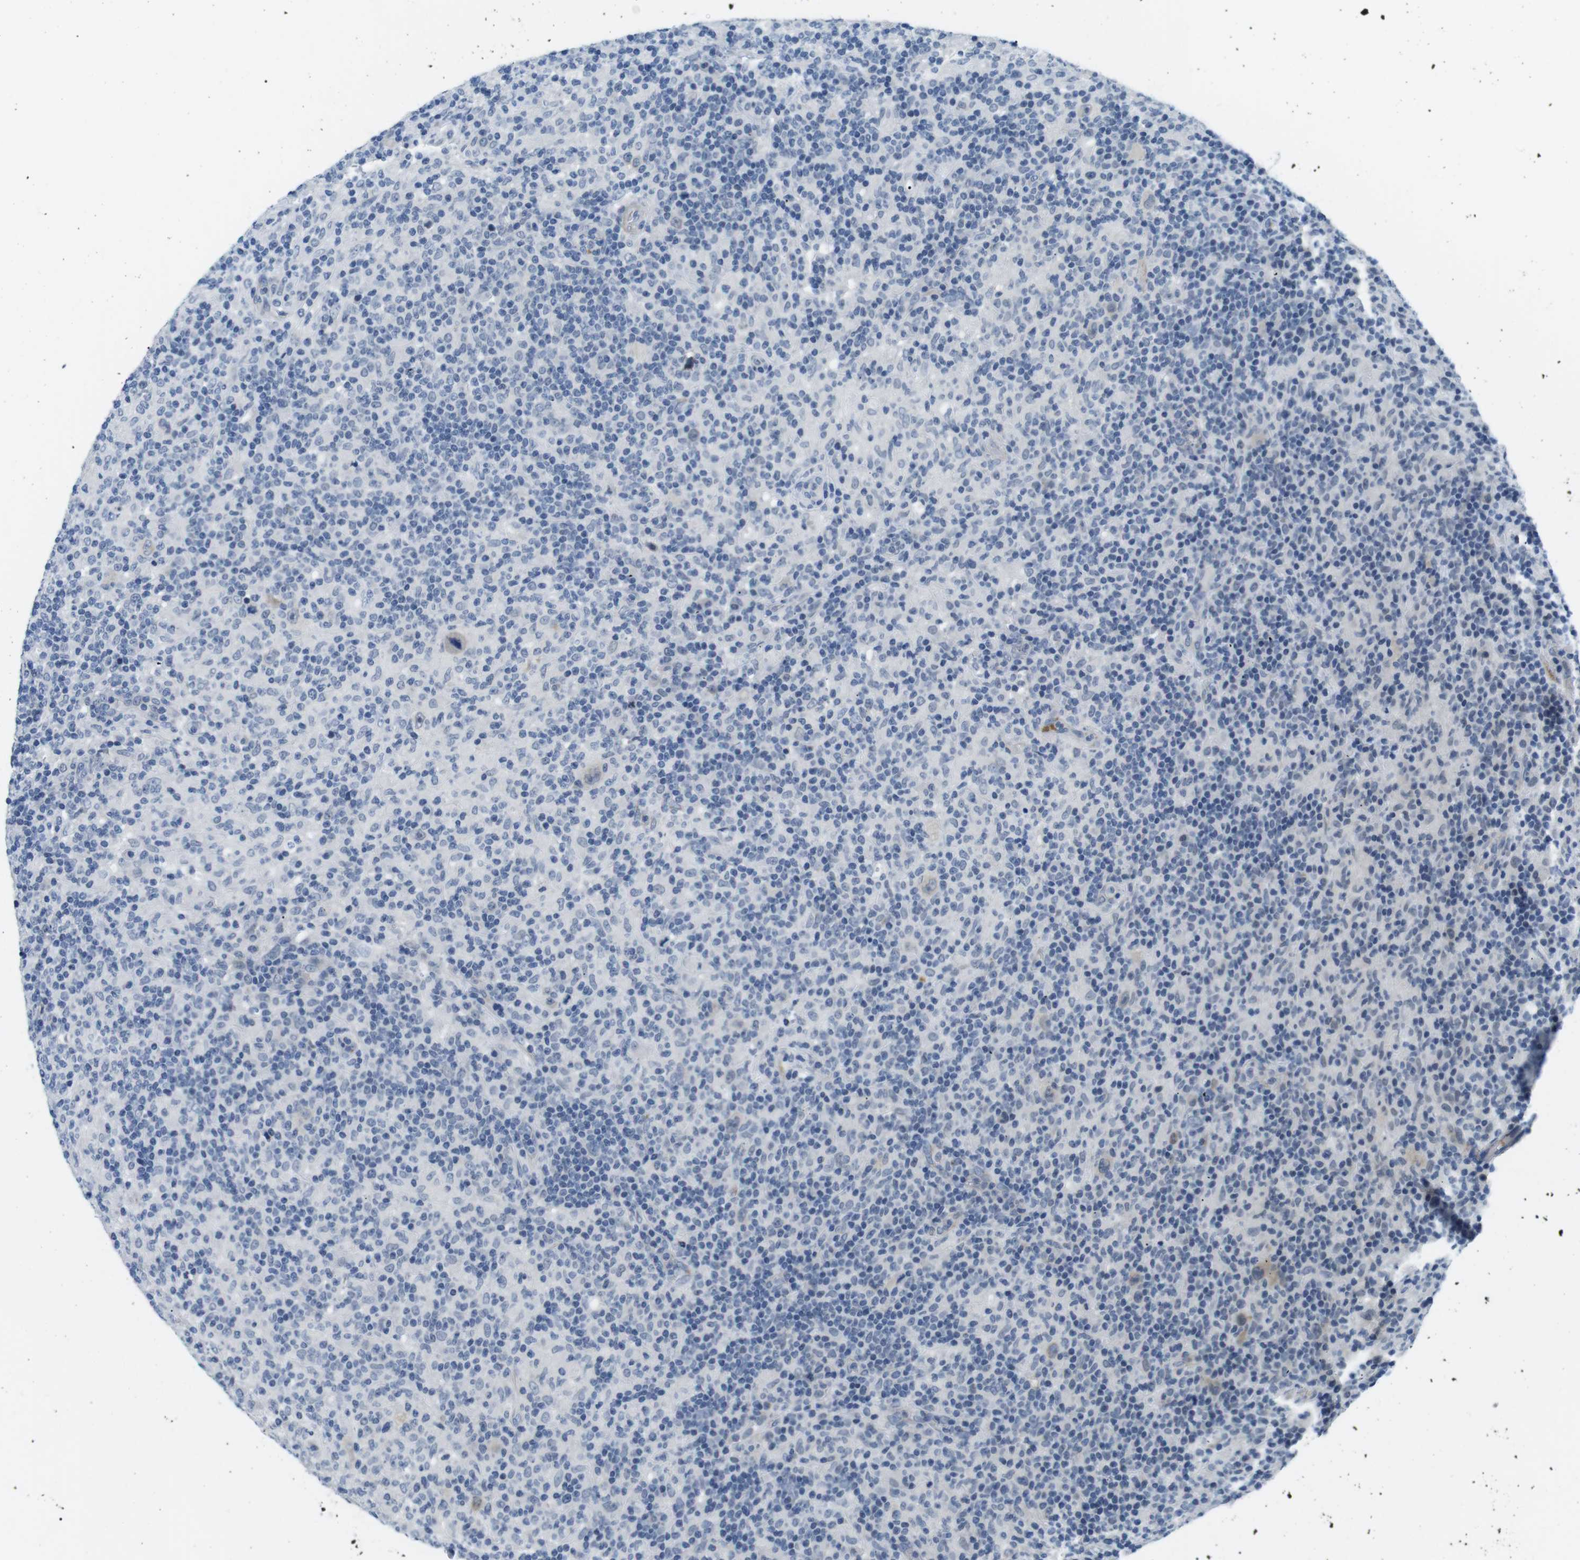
{"staining": {"intensity": "weak", "quantity": "<25%", "location": "cytoplasmic/membranous"}, "tissue": "lymphoma", "cell_type": "Tumor cells", "image_type": "cancer", "snomed": [{"axis": "morphology", "description": "Hodgkin's disease, NOS"}, {"axis": "topography", "description": "Lymph node"}], "caption": "Immunohistochemistry (IHC) micrograph of human lymphoma stained for a protein (brown), which displays no expression in tumor cells. (Immunohistochemistry (IHC), brightfield microscopy, high magnification).", "gene": "WSCD1", "patient": {"sex": "male", "age": 70}}